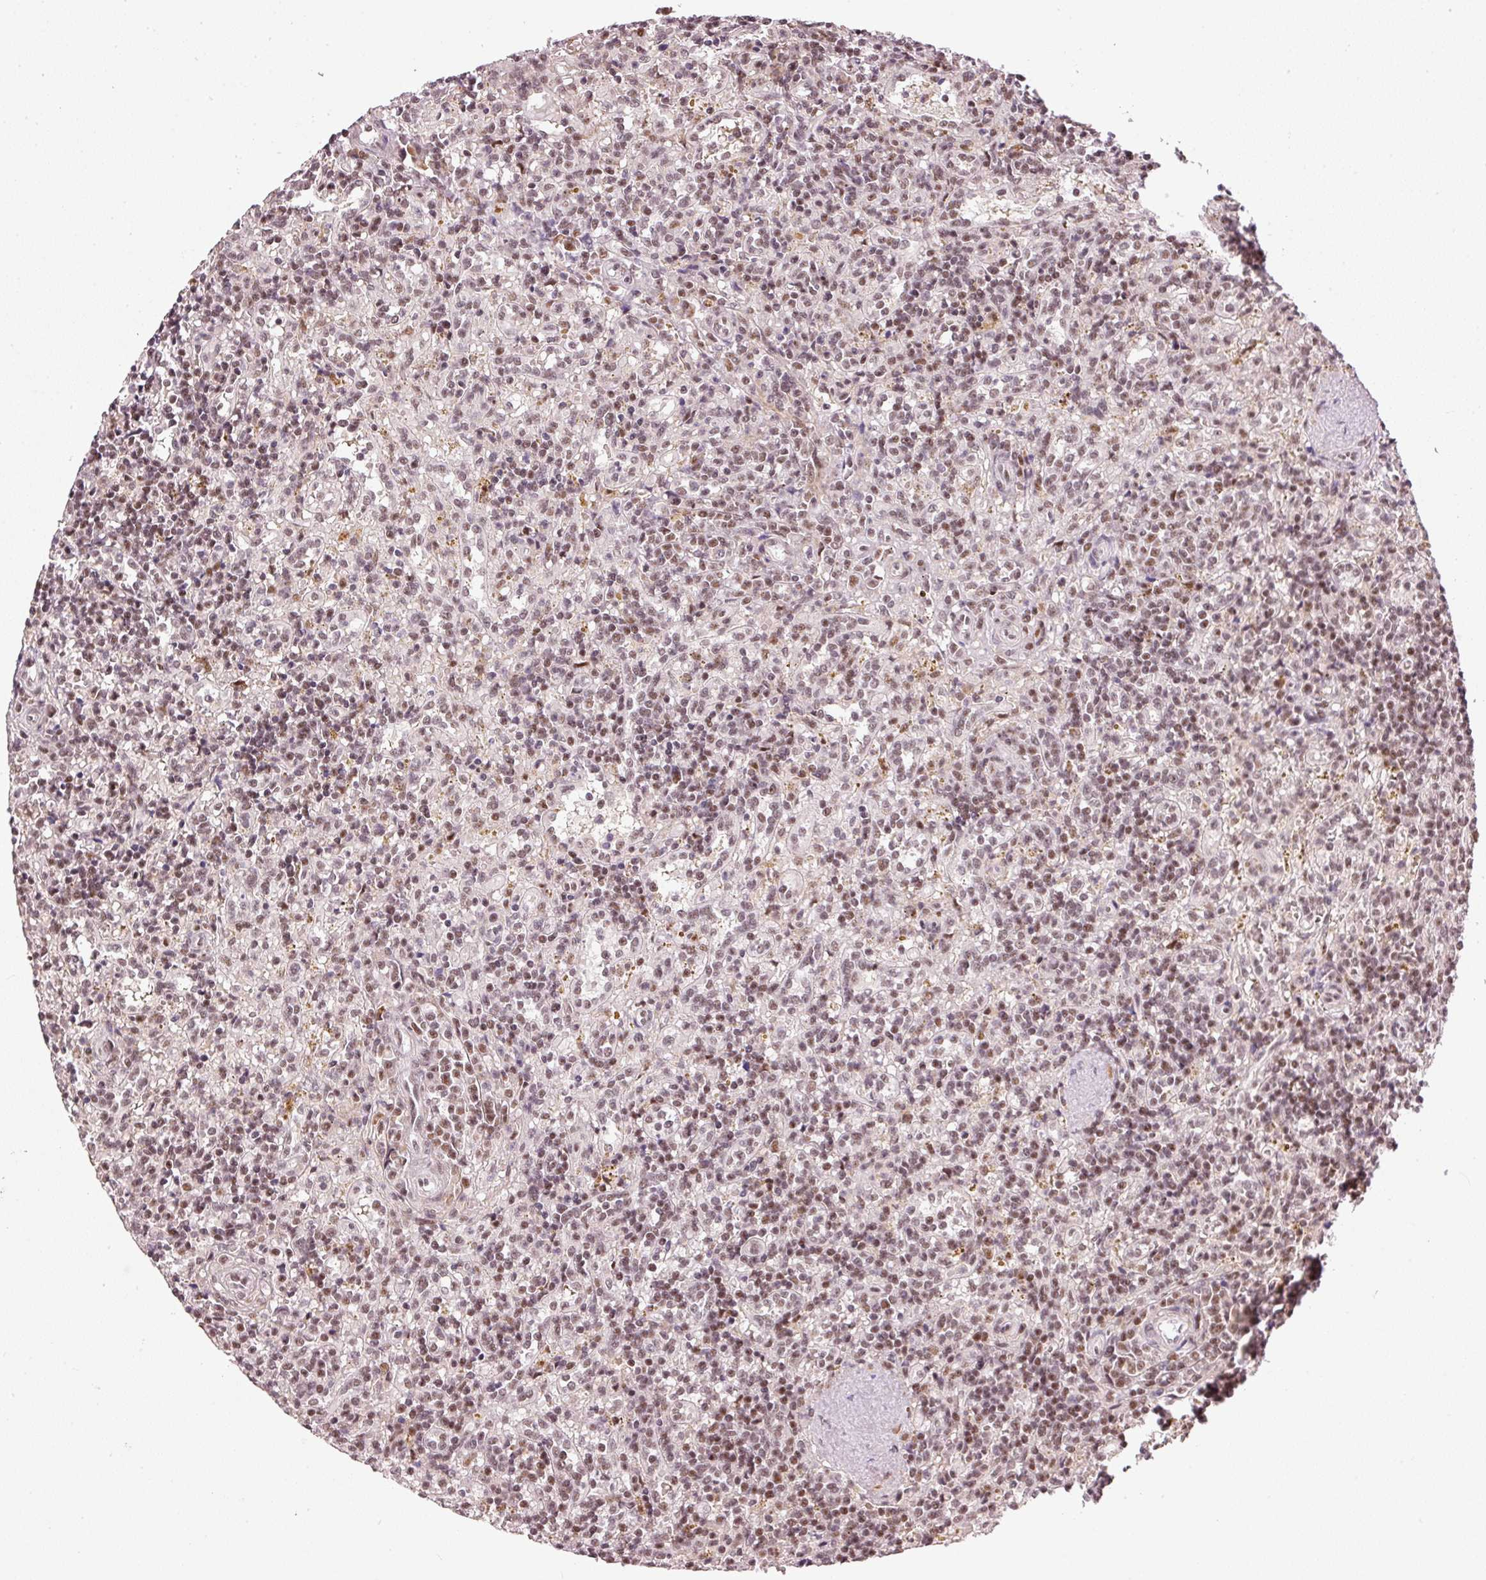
{"staining": {"intensity": "moderate", "quantity": "25%-75%", "location": "nuclear"}, "tissue": "lymphoma", "cell_type": "Tumor cells", "image_type": "cancer", "snomed": [{"axis": "morphology", "description": "Malignant lymphoma, non-Hodgkin's type, Low grade"}, {"axis": "topography", "description": "Spleen"}], "caption": "This is an image of IHC staining of lymphoma, which shows moderate staining in the nuclear of tumor cells.", "gene": "THOC6", "patient": {"sex": "male", "age": 67}}